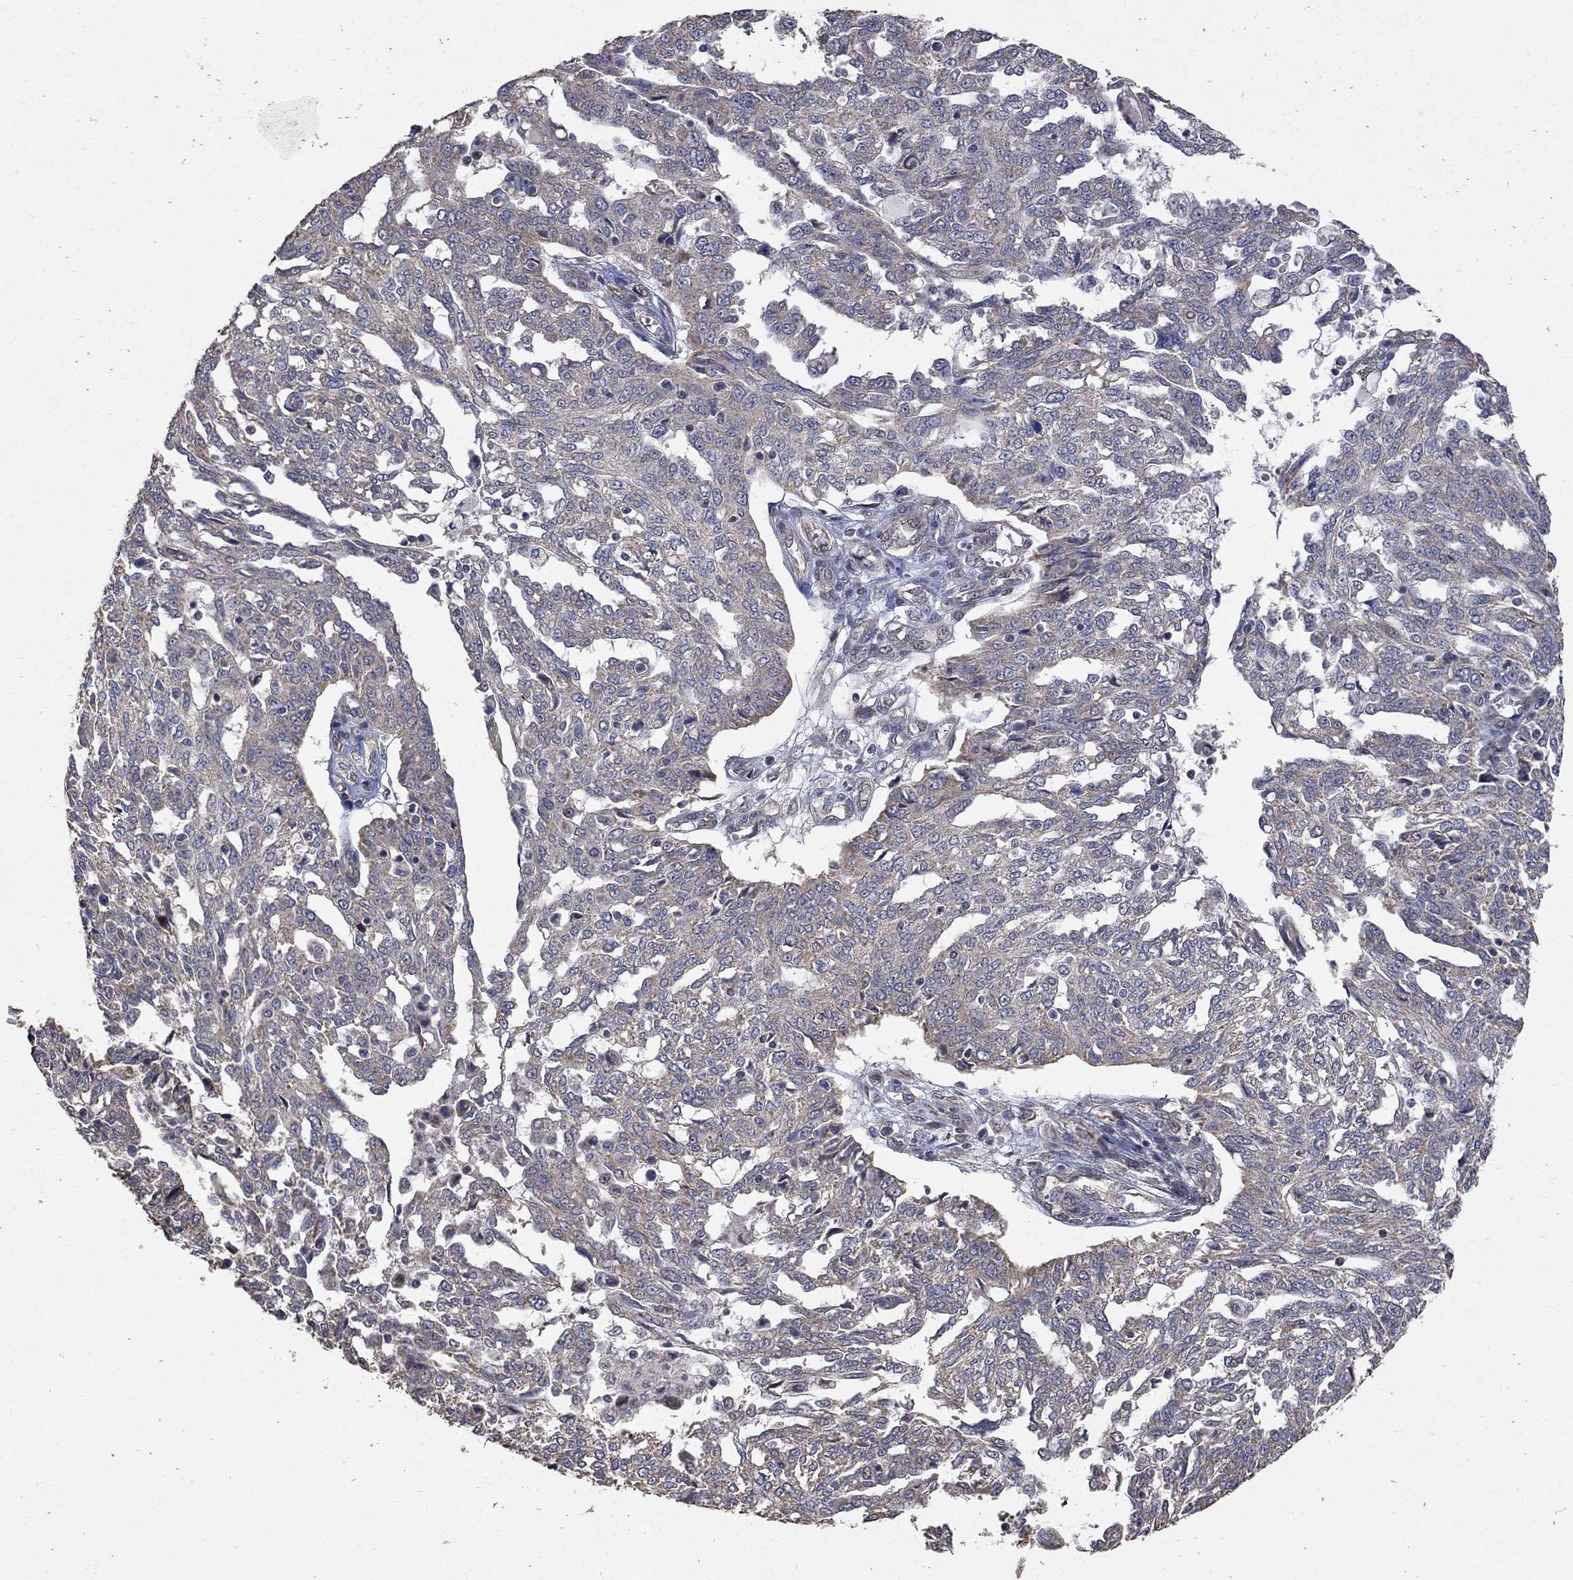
{"staining": {"intensity": "weak", "quantity": "25%-75%", "location": "cytoplasmic/membranous"}, "tissue": "ovarian cancer", "cell_type": "Tumor cells", "image_type": "cancer", "snomed": [{"axis": "morphology", "description": "Cystadenocarcinoma, serous, NOS"}, {"axis": "topography", "description": "Ovary"}], "caption": "Brown immunohistochemical staining in ovarian serous cystadenocarcinoma reveals weak cytoplasmic/membranous expression in approximately 25%-75% of tumor cells.", "gene": "ANKRA2", "patient": {"sex": "female", "age": 67}}